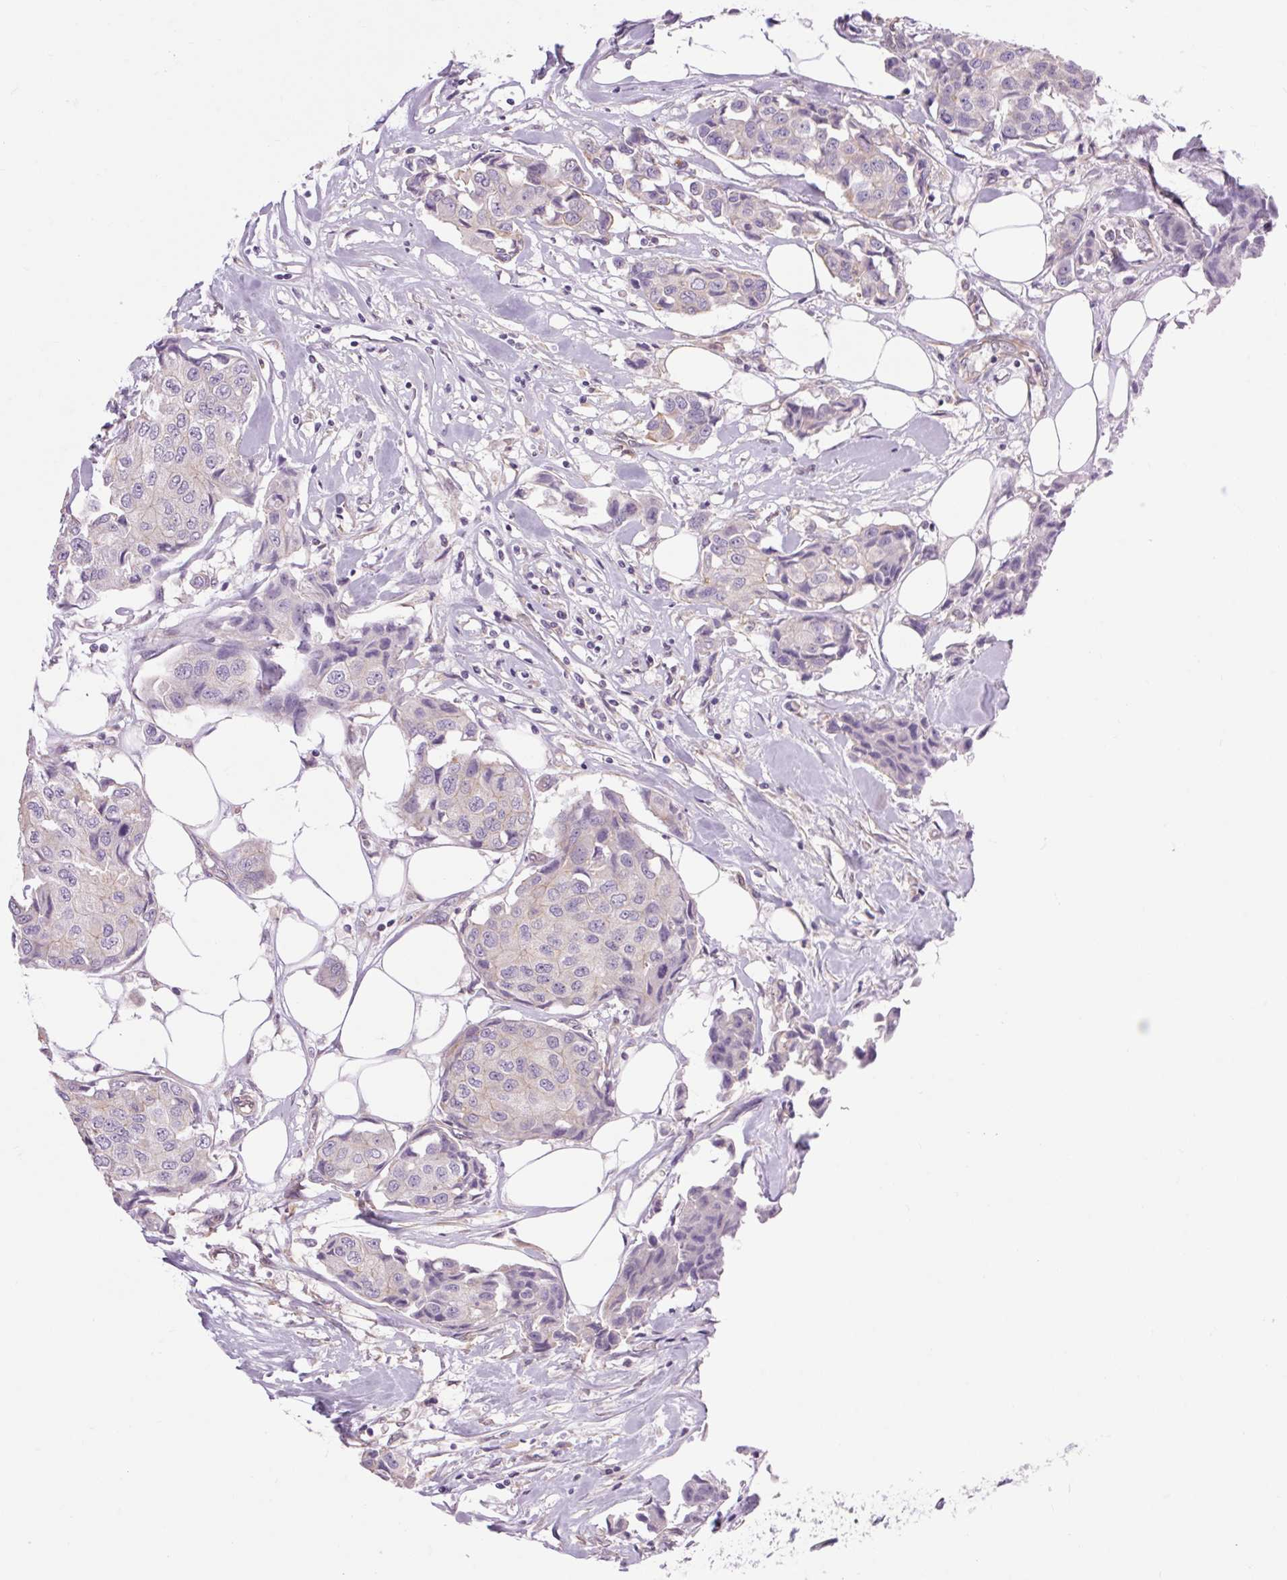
{"staining": {"intensity": "negative", "quantity": "none", "location": "none"}, "tissue": "breast cancer", "cell_type": "Tumor cells", "image_type": "cancer", "snomed": [{"axis": "morphology", "description": "Duct carcinoma"}, {"axis": "topography", "description": "Breast"}, {"axis": "topography", "description": "Lymph node"}], "caption": "High magnification brightfield microscopy of breast infiltrating ductal carcinoma stained with DAB (brown) and counterstained with hematoxylin (blue): tumor cells show no significant positivity. (Brightfield microscopy of DAB immunohistochemistry (IHC) at high magnification).", "gene": "TM6SF1", "patient": {"sex": "female", "age": 80}}